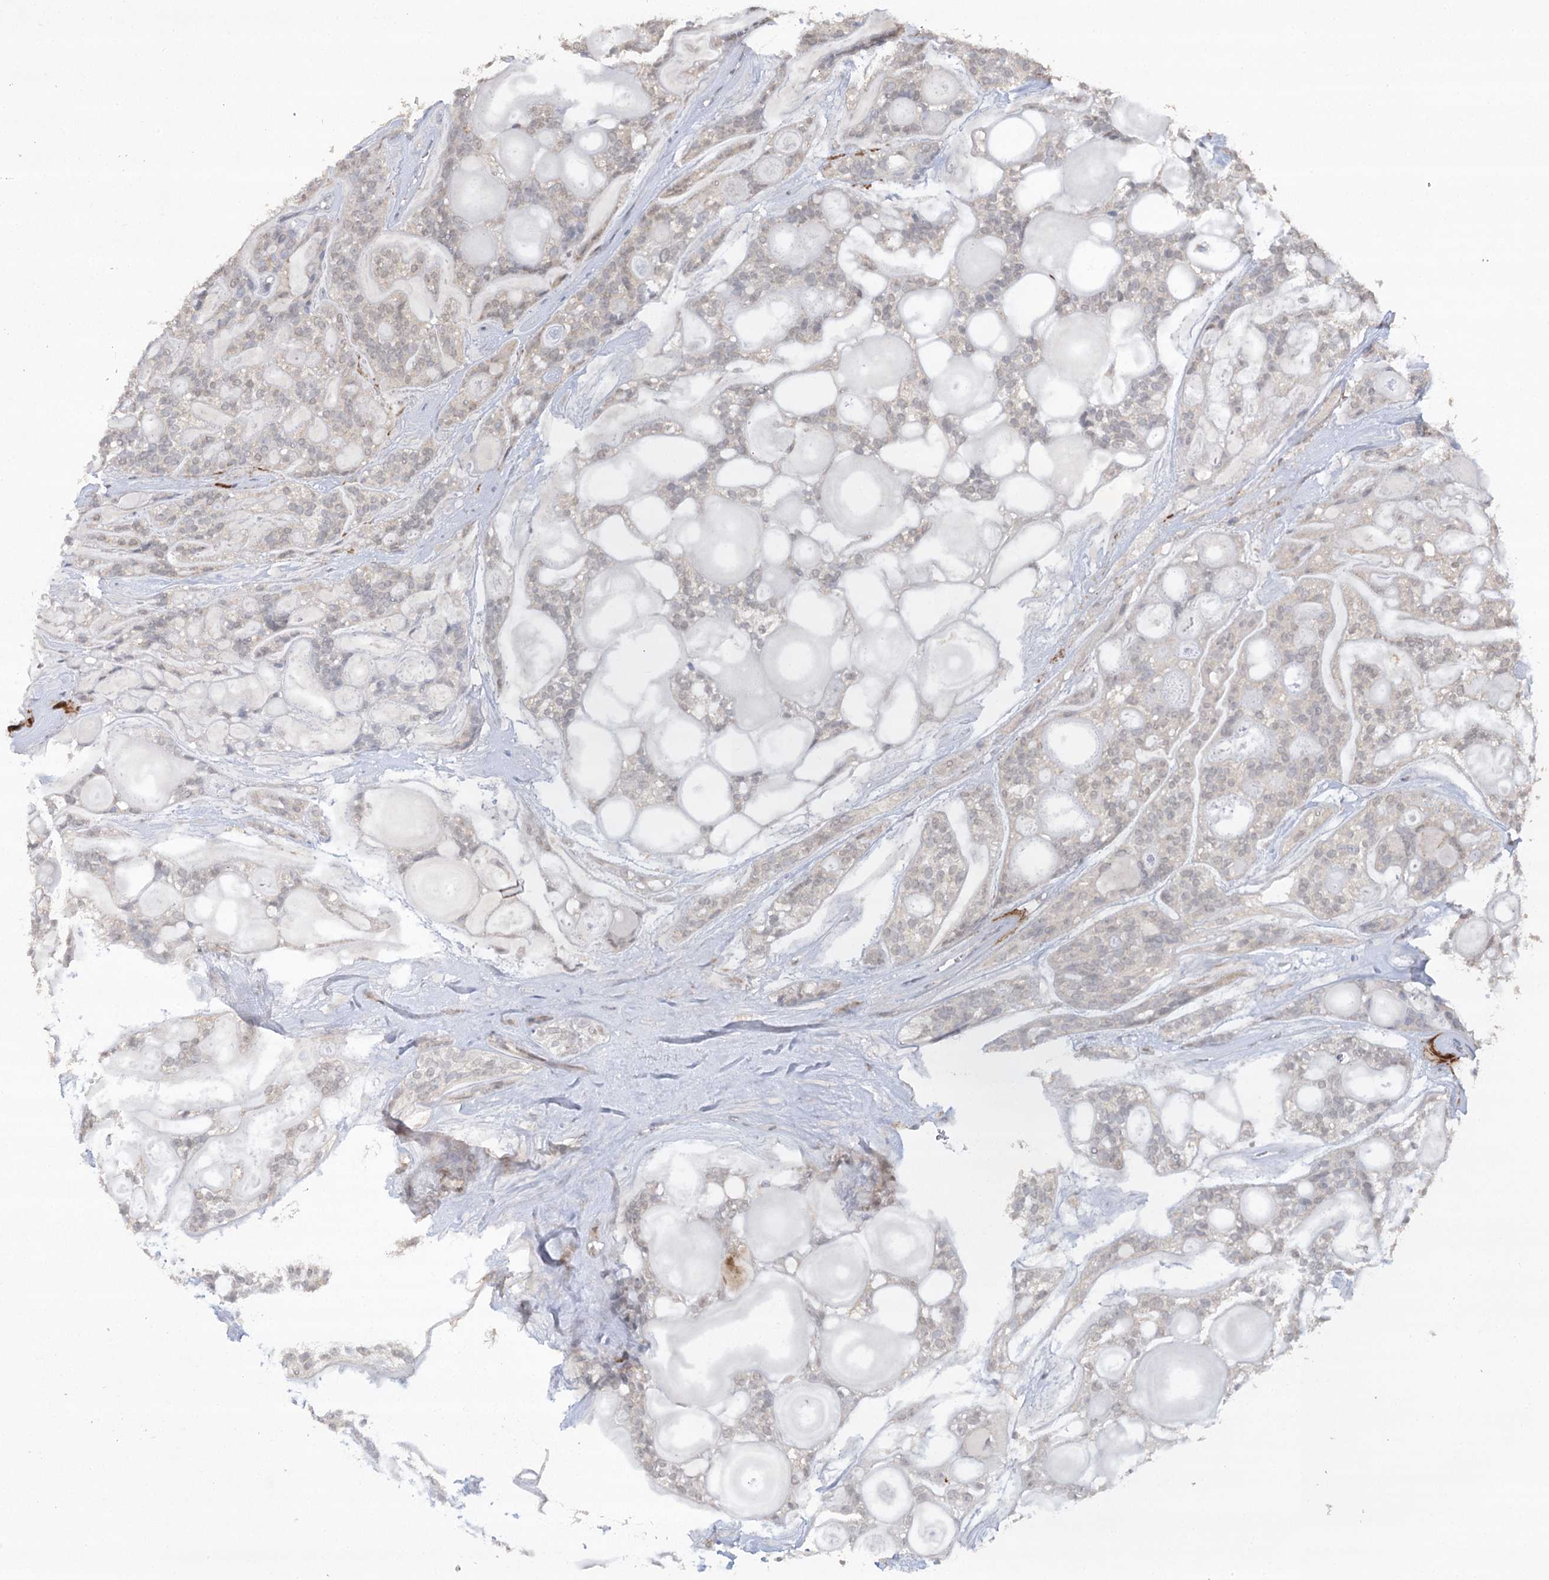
{"staining": {"intensity": "negative", "quantity": "none", "location": "none"}, "tissue": "head and neck cancer", "cell_type": "Tumor cells", "image_type": "cancer", "snomed": [{"axis": "morphology", "description": "Adenocarcinoma, NOS"}, {"axis": "topography", "description": "Head-Neck"}], "caption": "A micrograph of head and neck adenocarcinoma stained for a protein exhibits no brown staining in tumor cells.", "gene": "TRAF3IP1", "patient": {"sex": "male", "age": 66}}